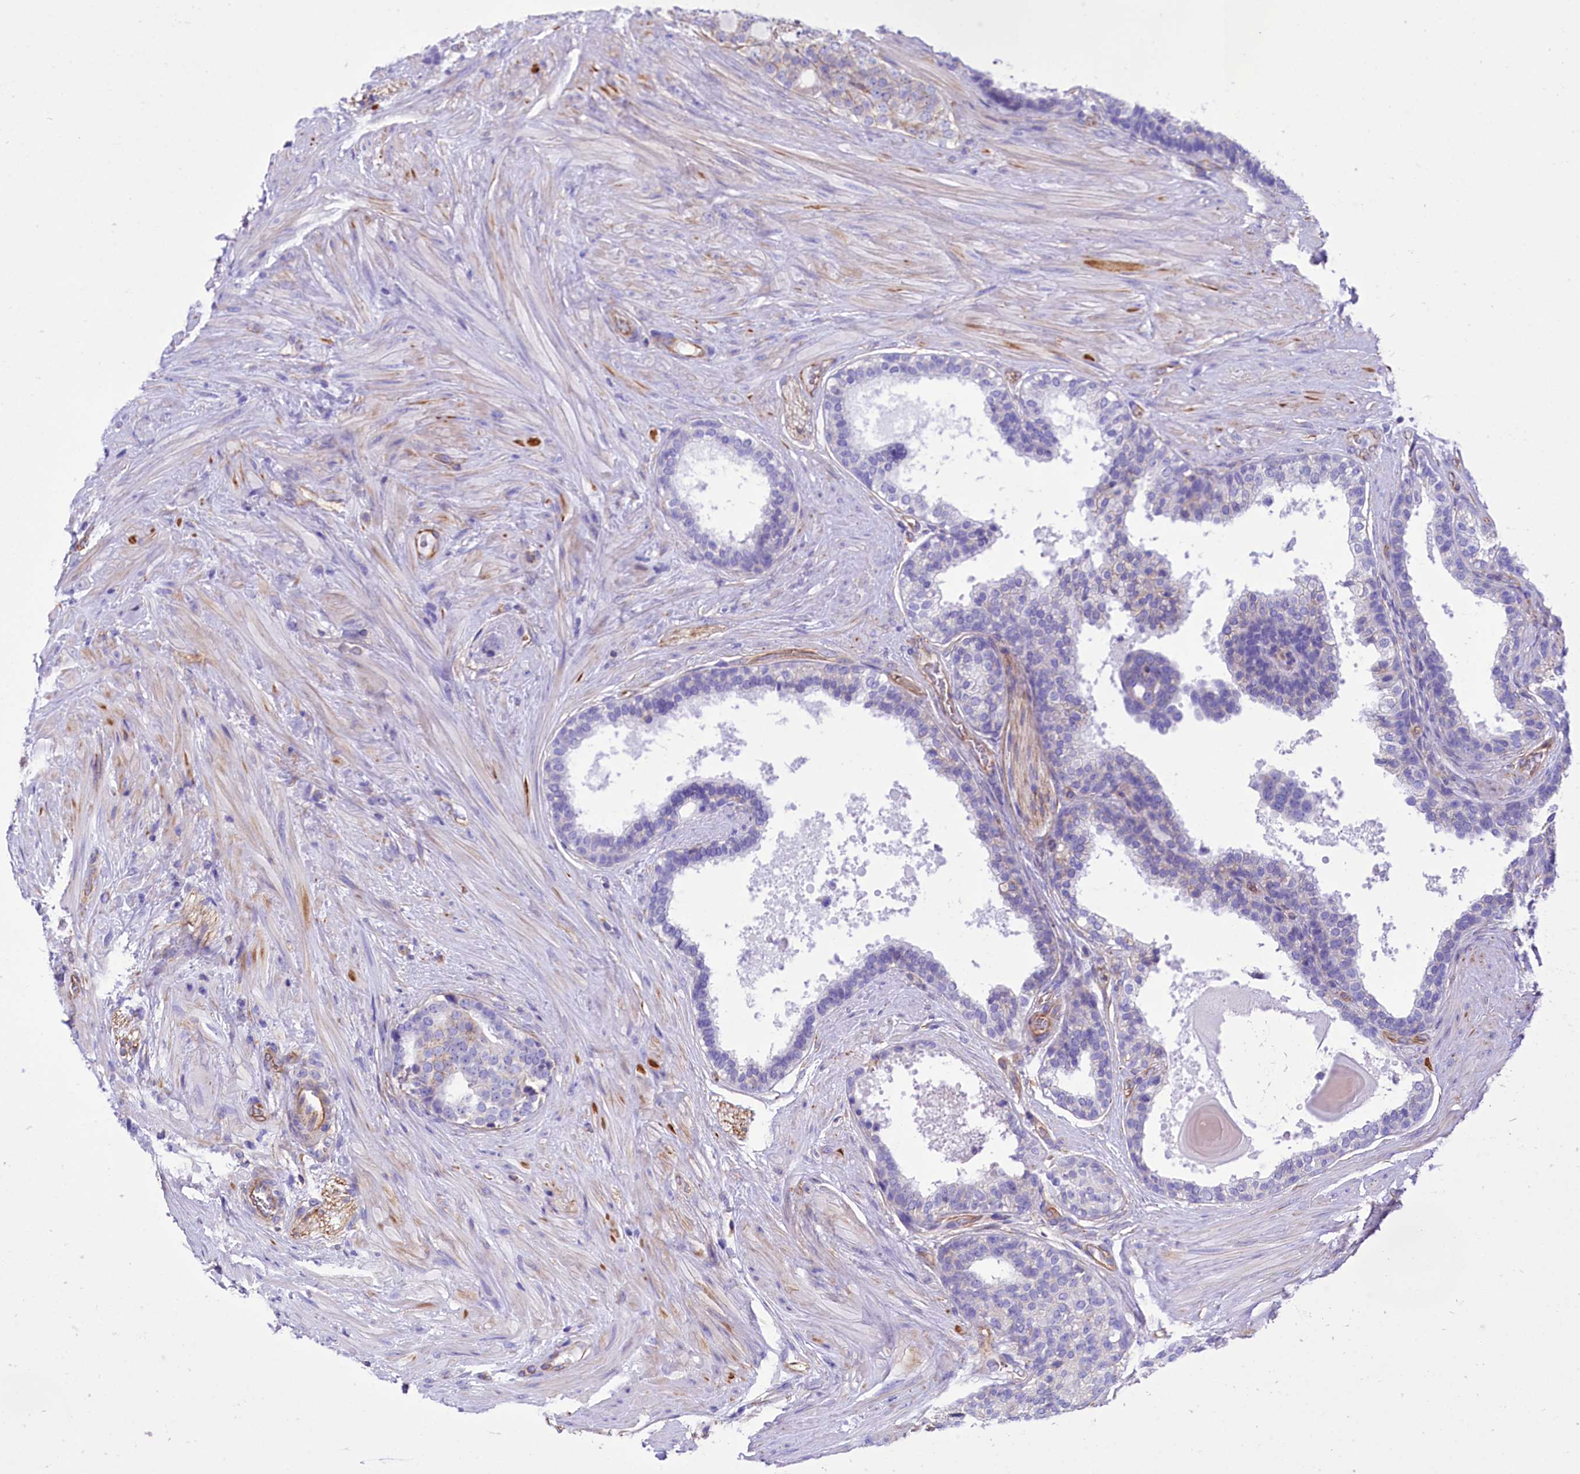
{"staining": {"intensity": "negative", "quantity": "none", "location": "none"}, "tissue": "prostate cancer", "cell_type": "Tumor cells", "image_type": "cancer", "snomed": [{"axis": "morphology", "description": "Adenocarcinoma, High grade"}, {"axis": "topography", "description": "Prostate"}], "caption": "Immunohistochemical staining of human high-grade adenocarcinoma (prostate) reveals no significant positivity in tumor cells. (Brightfield microscopy of DAB (3,3'-diaminobenzidine) IHC at high magnification).", "gene": "CD99", "patient": {"sex": "male", "age": 56}}